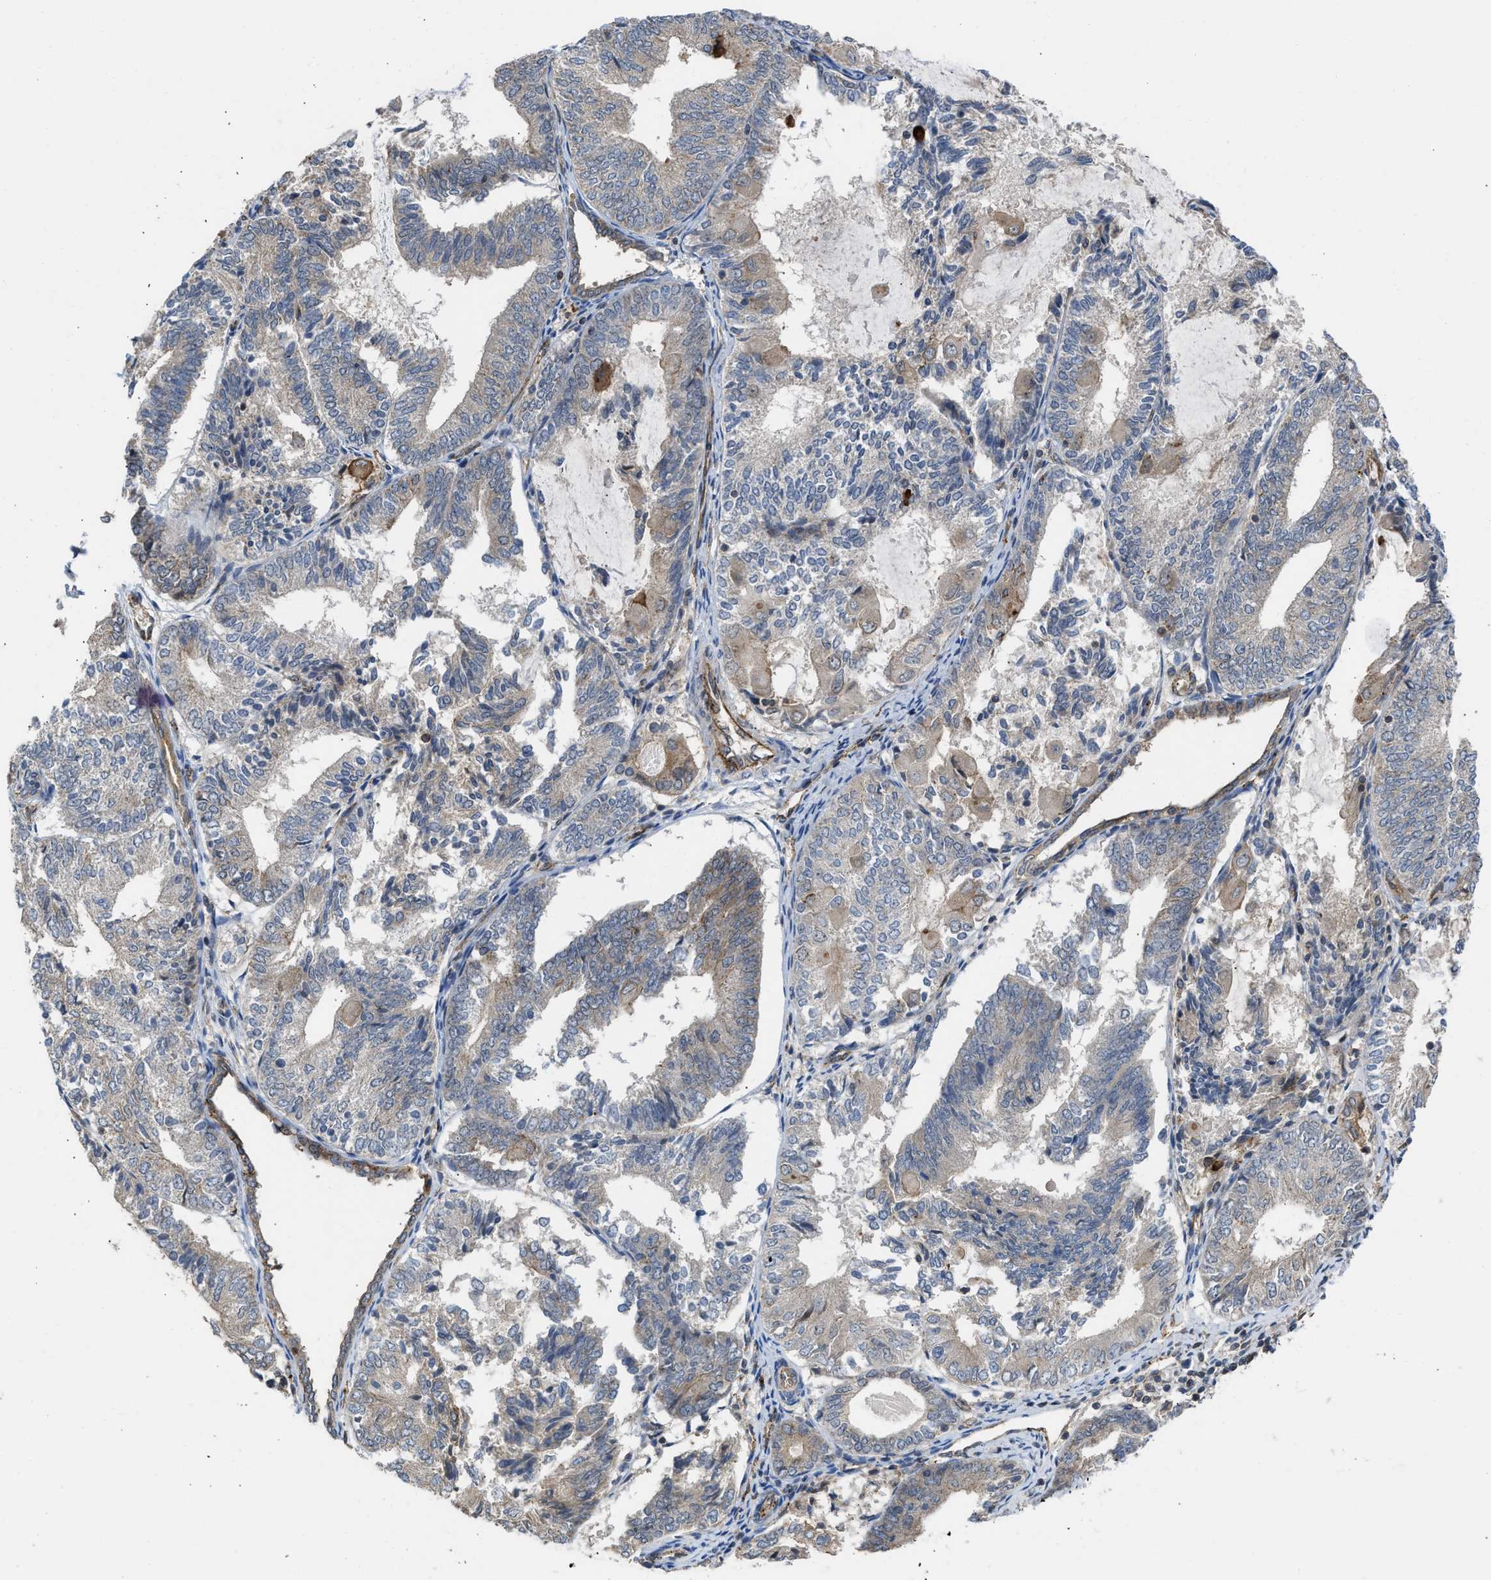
{"staining": {"intensity": "moderate", "quantity": "<25%", "location": "cytoplasmic/membranous"}, "tissue": "endometrial cancer", "cell_type": "Tumor cells", "image_type": "cancer", "snomed": [{"axis": "morphology", "description": "Adenocarcinoma, NOS"}, {"axis": "topography", "description": "Endometrium"}], "caption": "Adenocarcinoma (endometrial) stained for a protein shows moderate cytoplasmic/membranous positivity in tumor cells.", "gene": "GPATCH2L", "patient": {"sex": "female", "age": 81}}